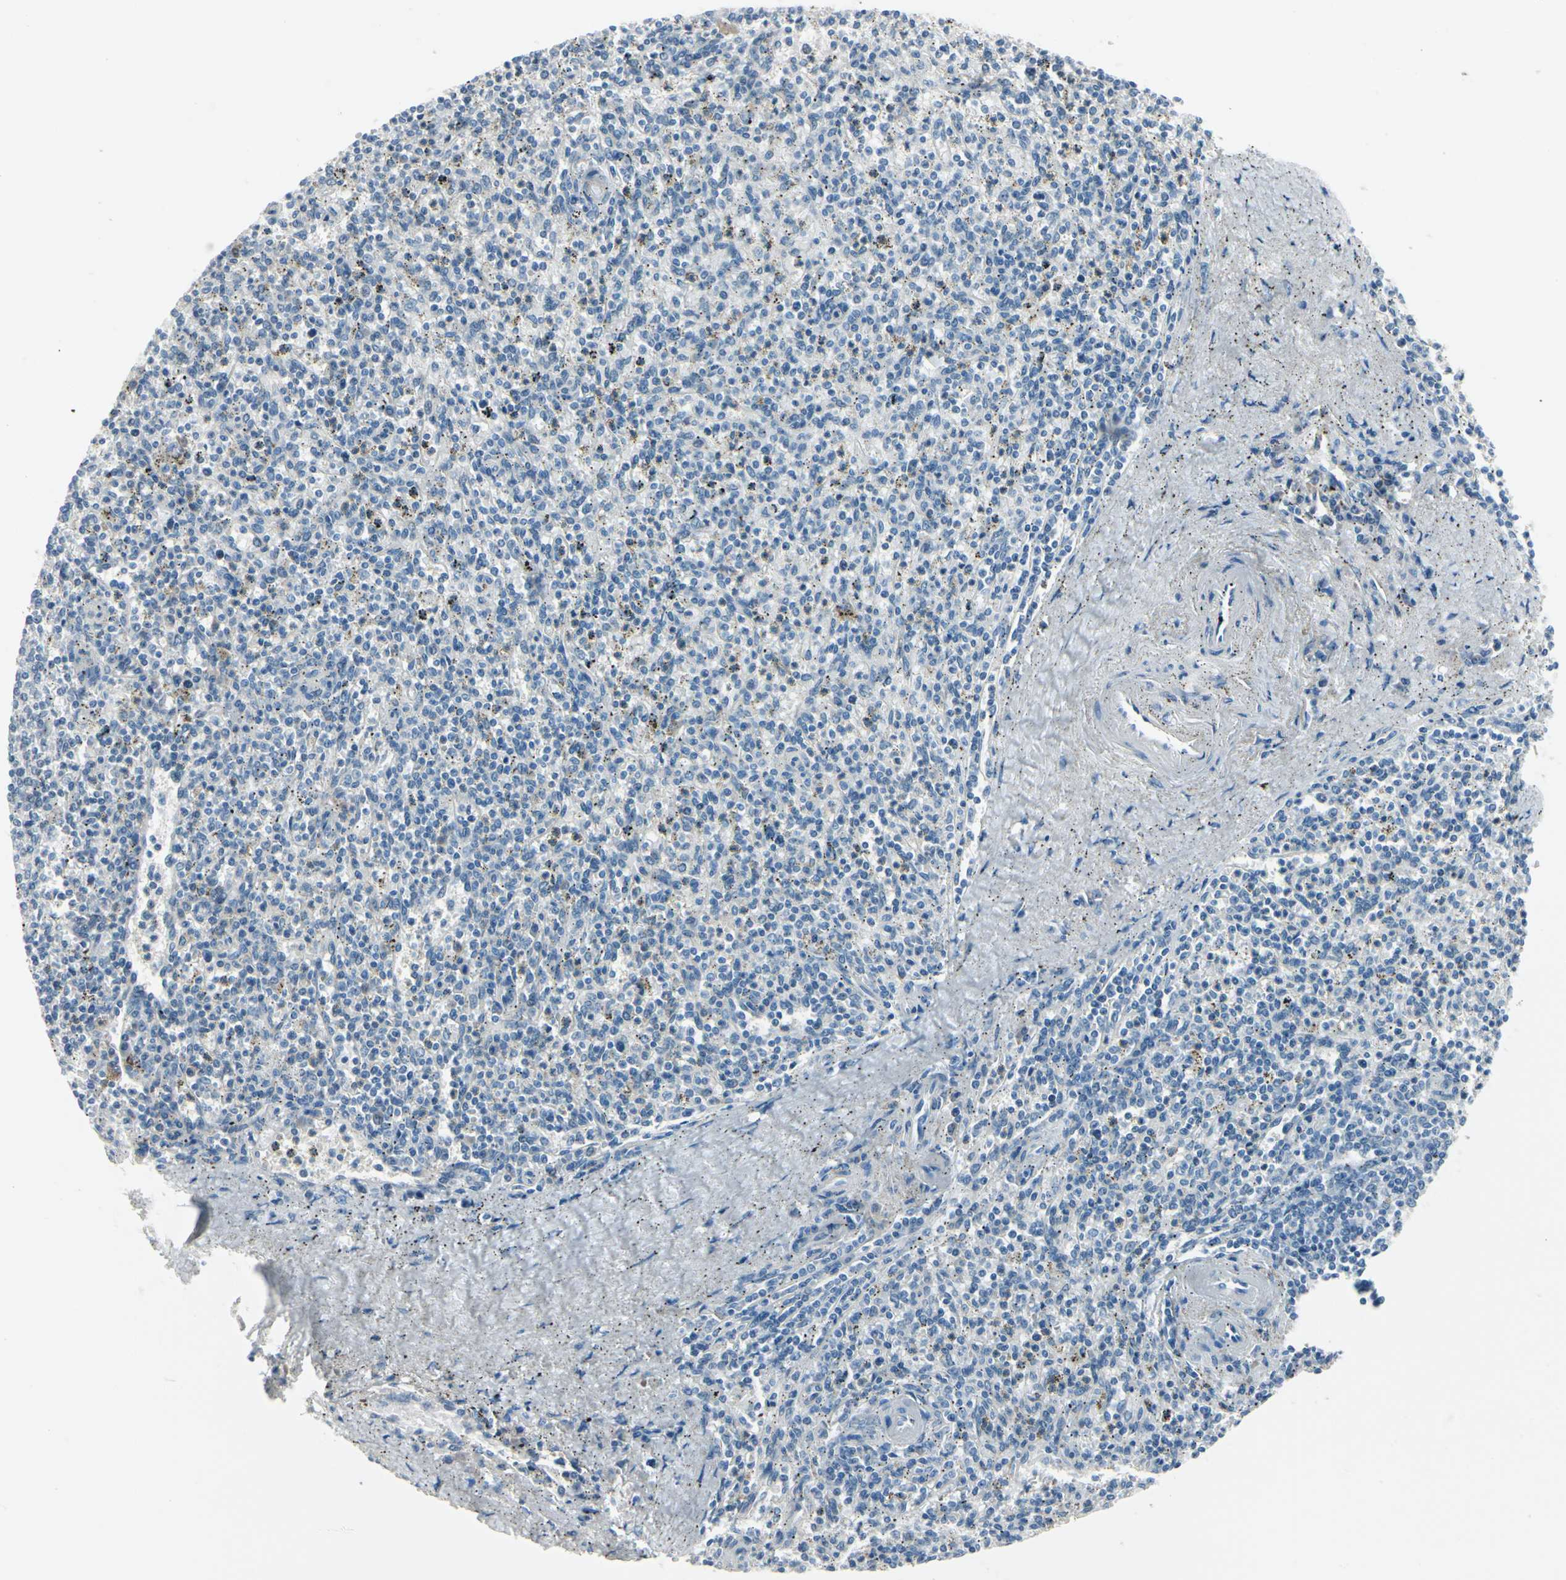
{"staining": {"intensity": "negative", "quantity": "none", "location": "none"}, "tissue": "spleen", "cell_type": "Cells in red pulp", "image_type": "normal", "snomed": [{"axis": "morphology", "description": "Normal tissue, NOS"}, {"axis": "topography", "description": "Spleen"}], "caption": "There is no significant expression in cells in red pulp of spleen. The staining is performed using DAB (3,3'-diaminobenzidine) brown chromogen with nuclei counter-stained in using hematoxylin.", "gene": "PGR", "patient": {"sex": "male", "age": 72}}